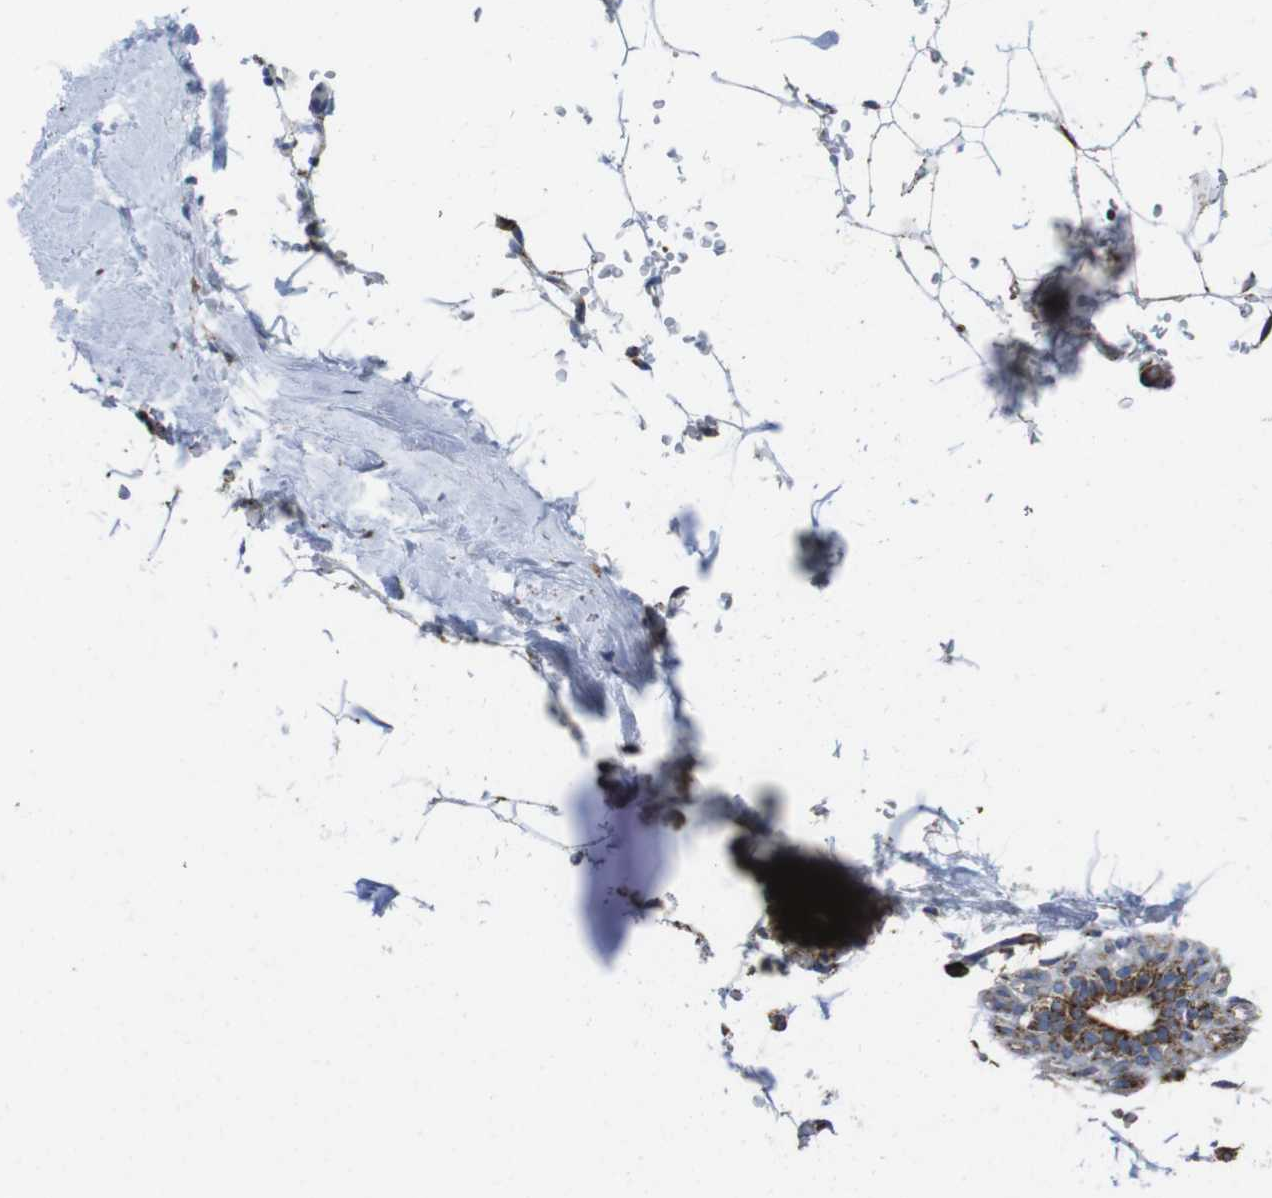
{"staining": {"intensity": "strong", "quantity": "25%-75%", "location": "cytoplasmic/membranous"}, "tissue": "adipose tissue", "cell_type": "Adipocytes", "image_type": "normal", "snomed": [{"axis": "morphology", "description": "Normal tissue, NOS"}, {"axis": "topography", "description": "Breast"}, {"axis": "topography", "description": "Soft tissue"}], "caption": "IHC micrograph of unremarkable adipose tissue: human adipose tissue stained using IHC demonstrates high levels of strong protein expression localized specifically in the cytoplasmic/membranous of adipocytes, appearing as a cytoplasmic/membranous brown color.", "gene": "TMEM192", "patient": {"sex": "female", "age": 75}}